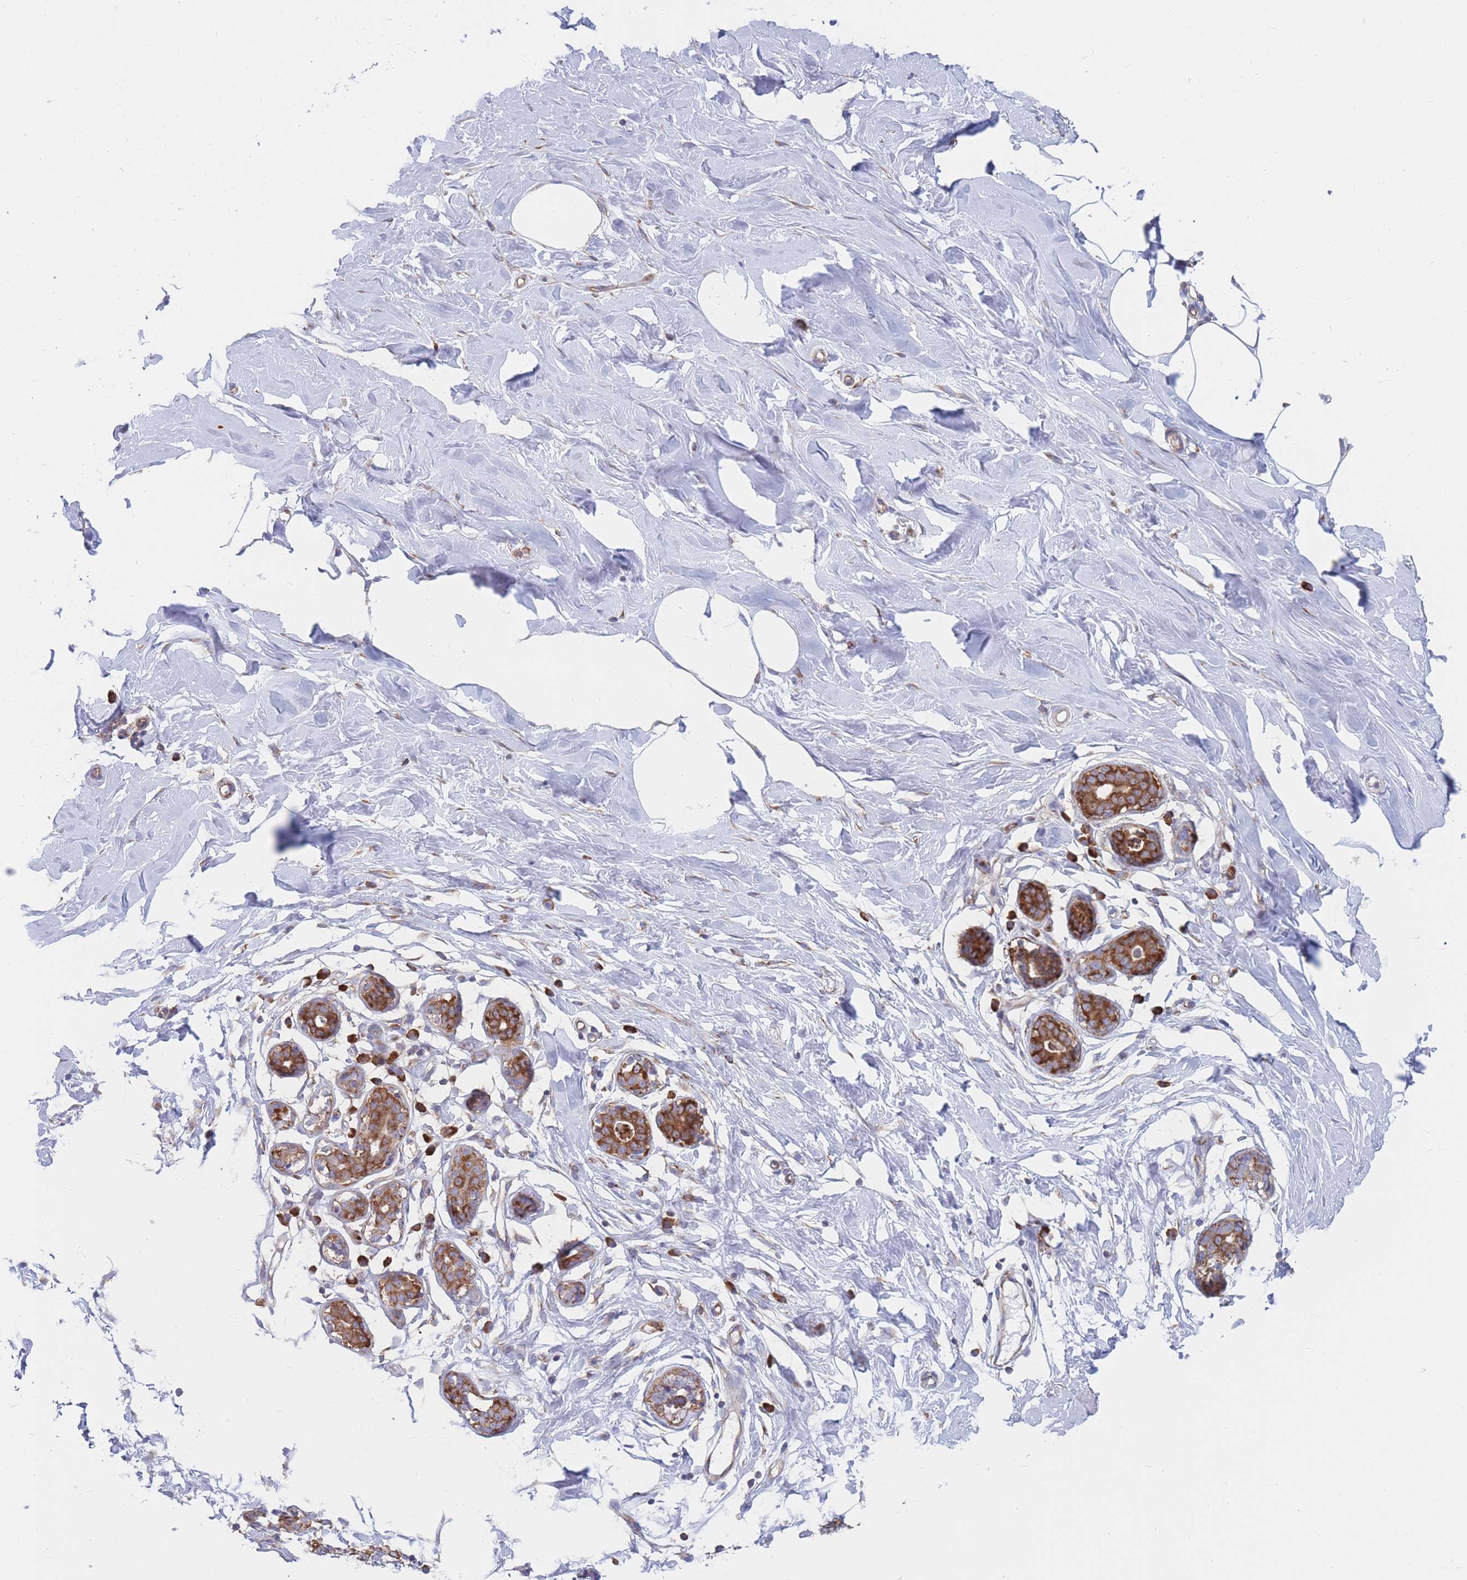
{"staining": {"intensity": "negative", "quantity": "none", "location": "none"}, "tissue": "breast", "cell_type": "Adipocytes", "image_type": "normal", "snomed": [{"axis": "morphology", "description": "Normal tissue, NOS"}, {"axis": "topography", "description": "Breast"}], "caption": "High magnification brightfield microscopy of normal breast stained with DAB (3,3'-diaminobenzidine) (brown) and counterstained with hematoxylin (blue): adipocytes show no significant staining.", "gene": "RPL8", "patient": {"sex": "female", "age": 27}}